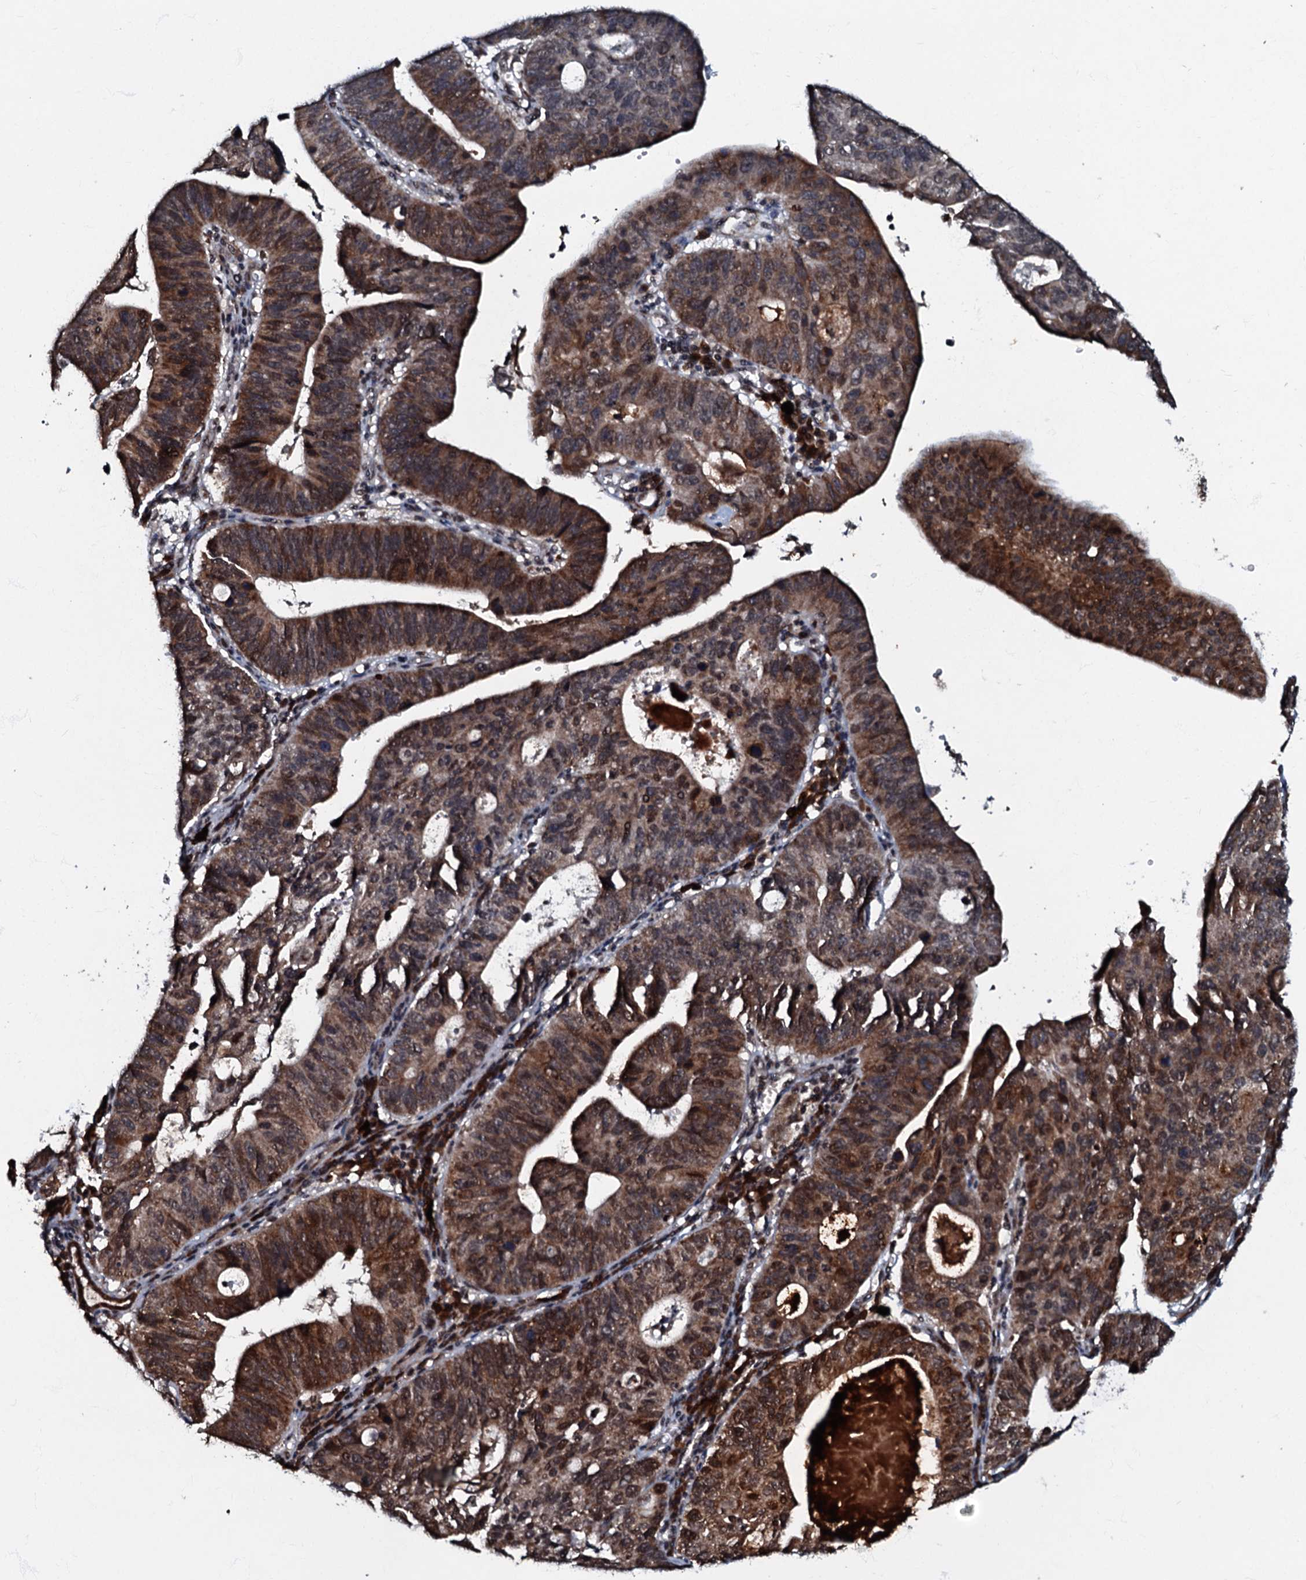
{"staining": {"intensity": "moderate", "quantity": ">75%", "location": "cytoplasmic/membranous,nuclear"}, "tissue": "stomach cancer", "cell_type": "Tumor cells", "image_type": "cancer", "snomed": [{"axis": "morphology", "description": "Adenocarcinoma, NOS"}, {"axis": "topography", "description": "Stomach"}], "caption": "Brown immunohistochemical staining in human stomach adenocarcinoma exhibits moderate cytoplasmic/membranous and nuclear expression in approximately >75% of tumor cells.", "gene": "C18orf32", "patient": {"sex": "male", "age": 59}}